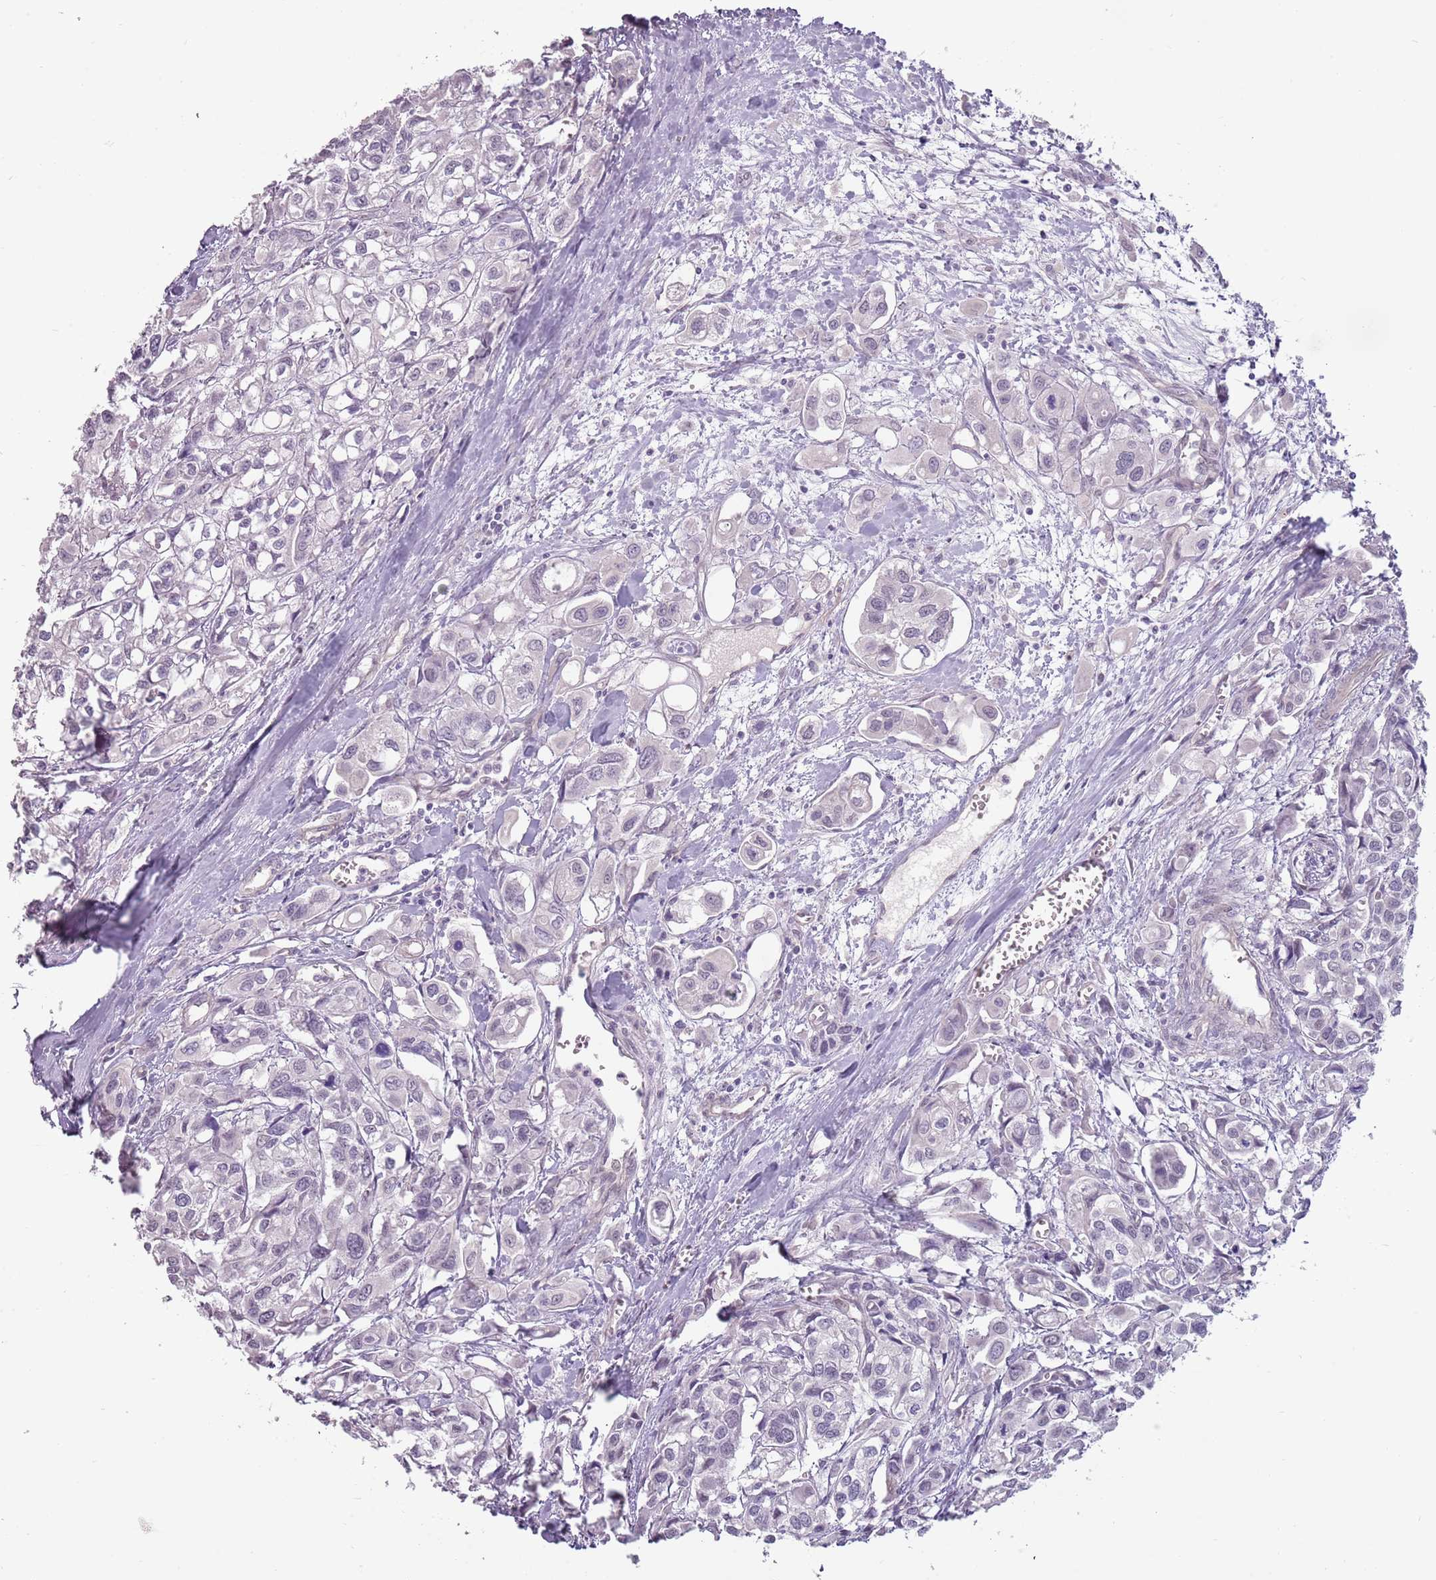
{"staining": {"intensity": "negative", "quantity": "none", "location": "none"}, "tissue": "urothelial cancer", "cell_type": "Tumor cells", "image_type": "cancer", "snomed": [{"axis": "morphology", "description": "Urothelial carcinoma, High grade"}, {"axis": "topography", "description": "Urinary bladder"}], "caption": "High-grade urothelial carcinoma stained for a protein using IHC displays no staining tumor cells.", "gene": "RFX2", "patient": {"sex": "male", "age": 67}}